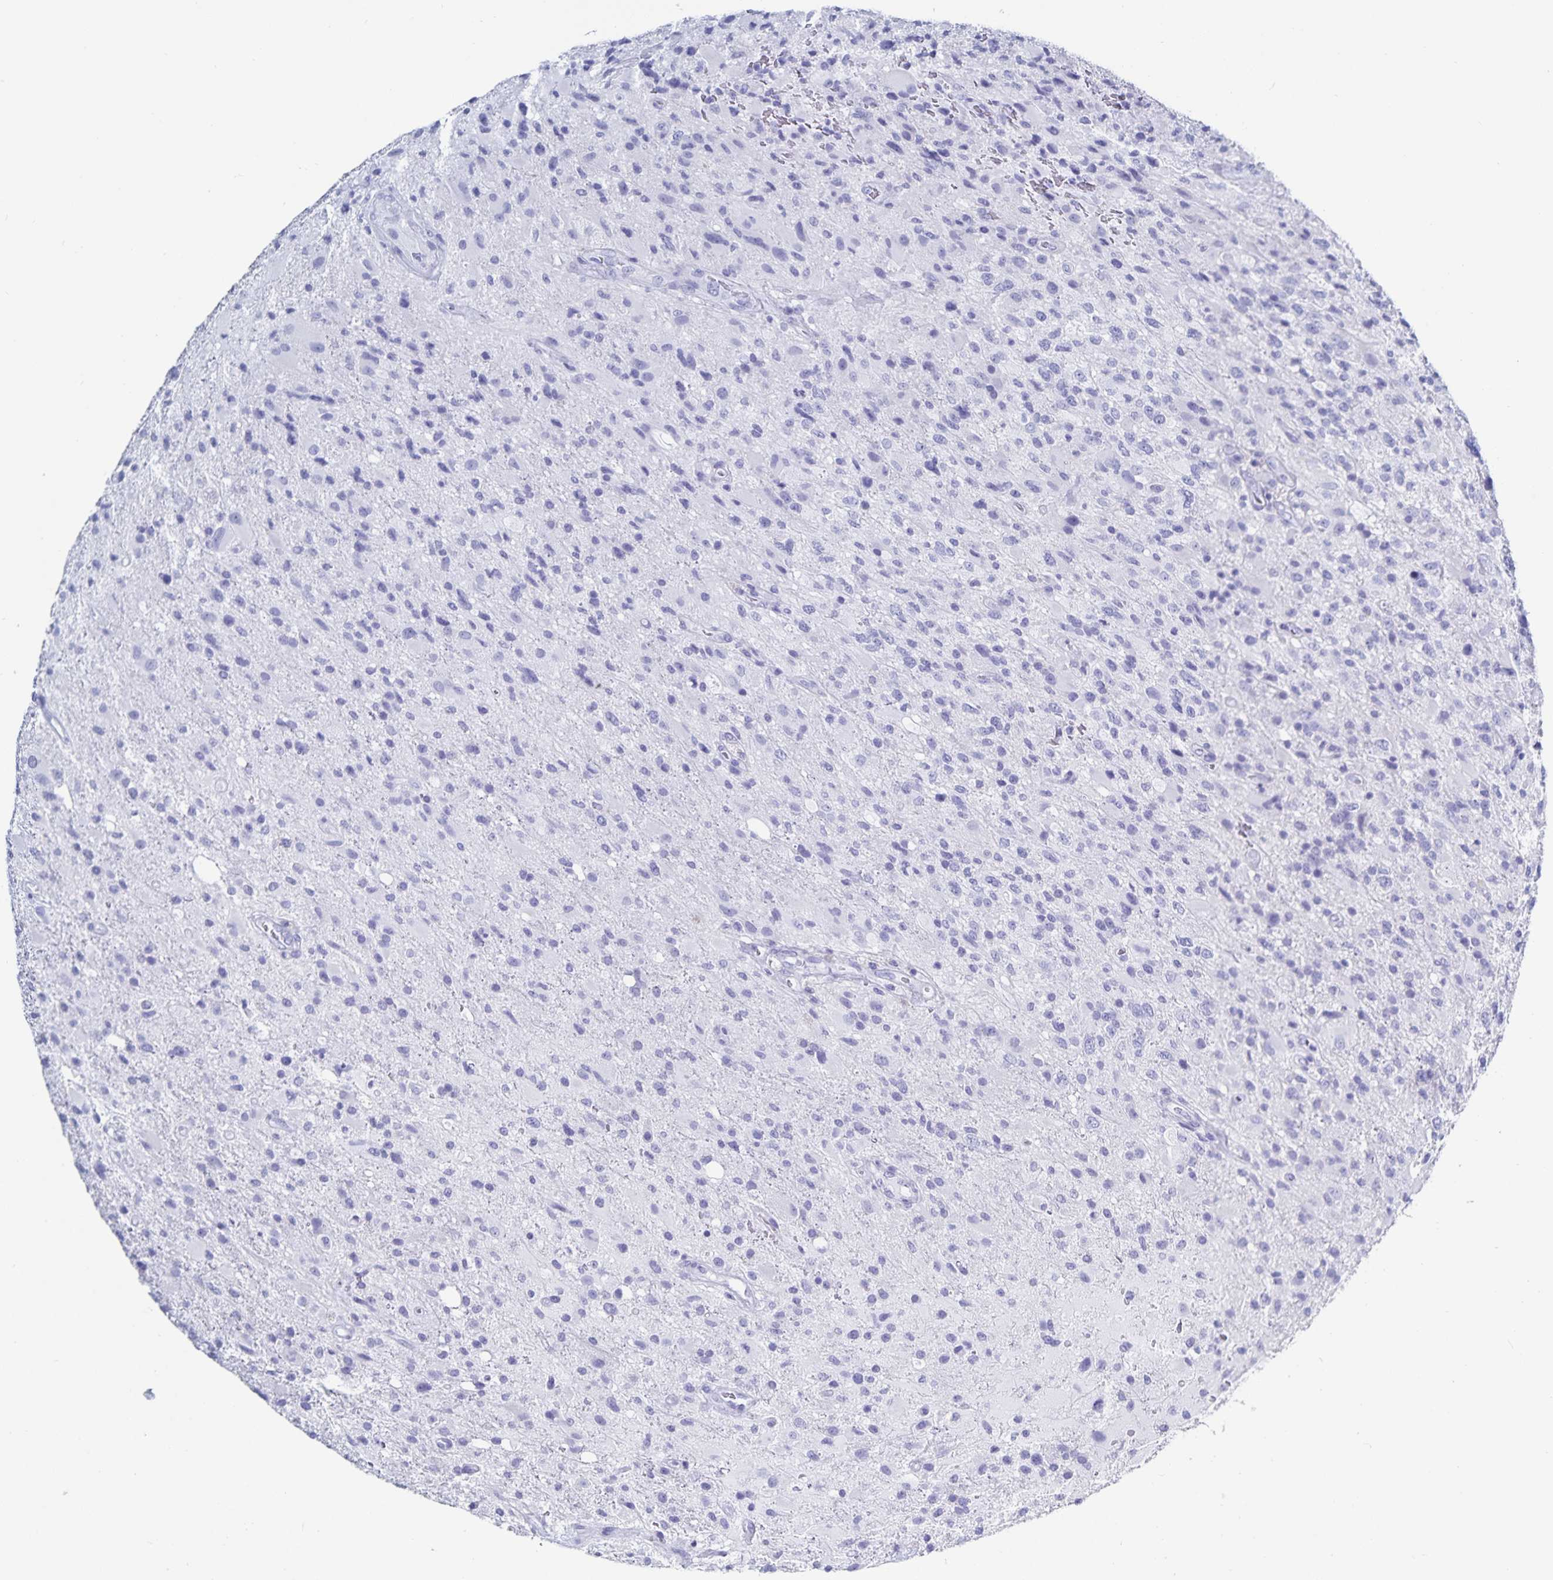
{"staining": {"intensity": "negative", "quantity": "none", "location": "none"}, "tissue": "glioma", "cell_type": "Tumor cells", "image_type": "cancer", "snomed": [{"axis": "morphology", "description": "Glioma, malignant, High grade"}, {"axis": "topography", "description": "Brain"}], "caption": "Protein analysis of malignant high-grade glioma demonstrates no significant expression in tumor cells. Brightfield microscopy of immunohistochemistry (IHC) stained with DAB (3,3'-diaminobenzidine) (brown) and hematoxylin (blue), captured at high magnification.", "gene": "C19orf73", "patient": {"sex": "male", "age": 53}}